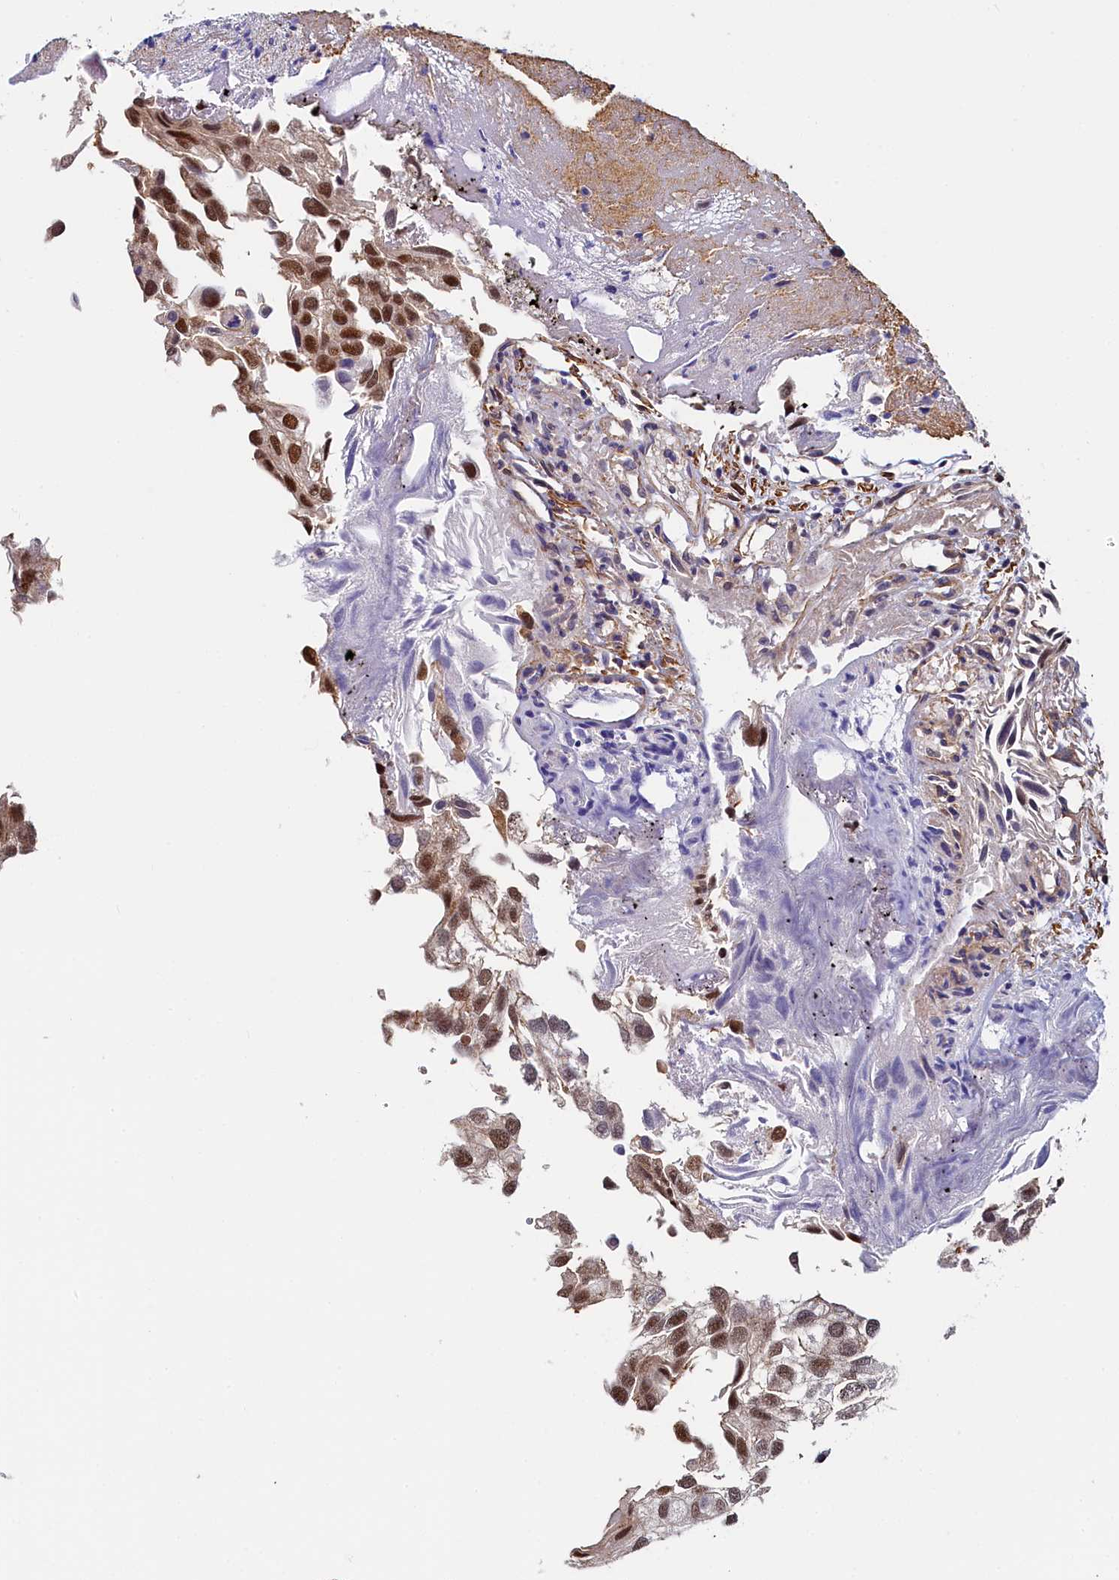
{"staining": {"intensity": "moderate", "quantity": ">75%", "location": "nuclear"}, "tissue": "urothelial cancer", "cell_type": "Tumor cells", "image_type": "cancer", "snomed": [{"axis": "morphology", "description": "Urothelial carcinoma, Low grade"}, {"axis": "topography", "description": "Urinary bladder"}], "caption": "Low-grade urothelial carcinoma stained with a brown dye exhibits moderate nuclear positive positivity in approximately >75% of tumor cells.", "gene": "INTS14", "patient": {"sex": "female", "age": 89}}